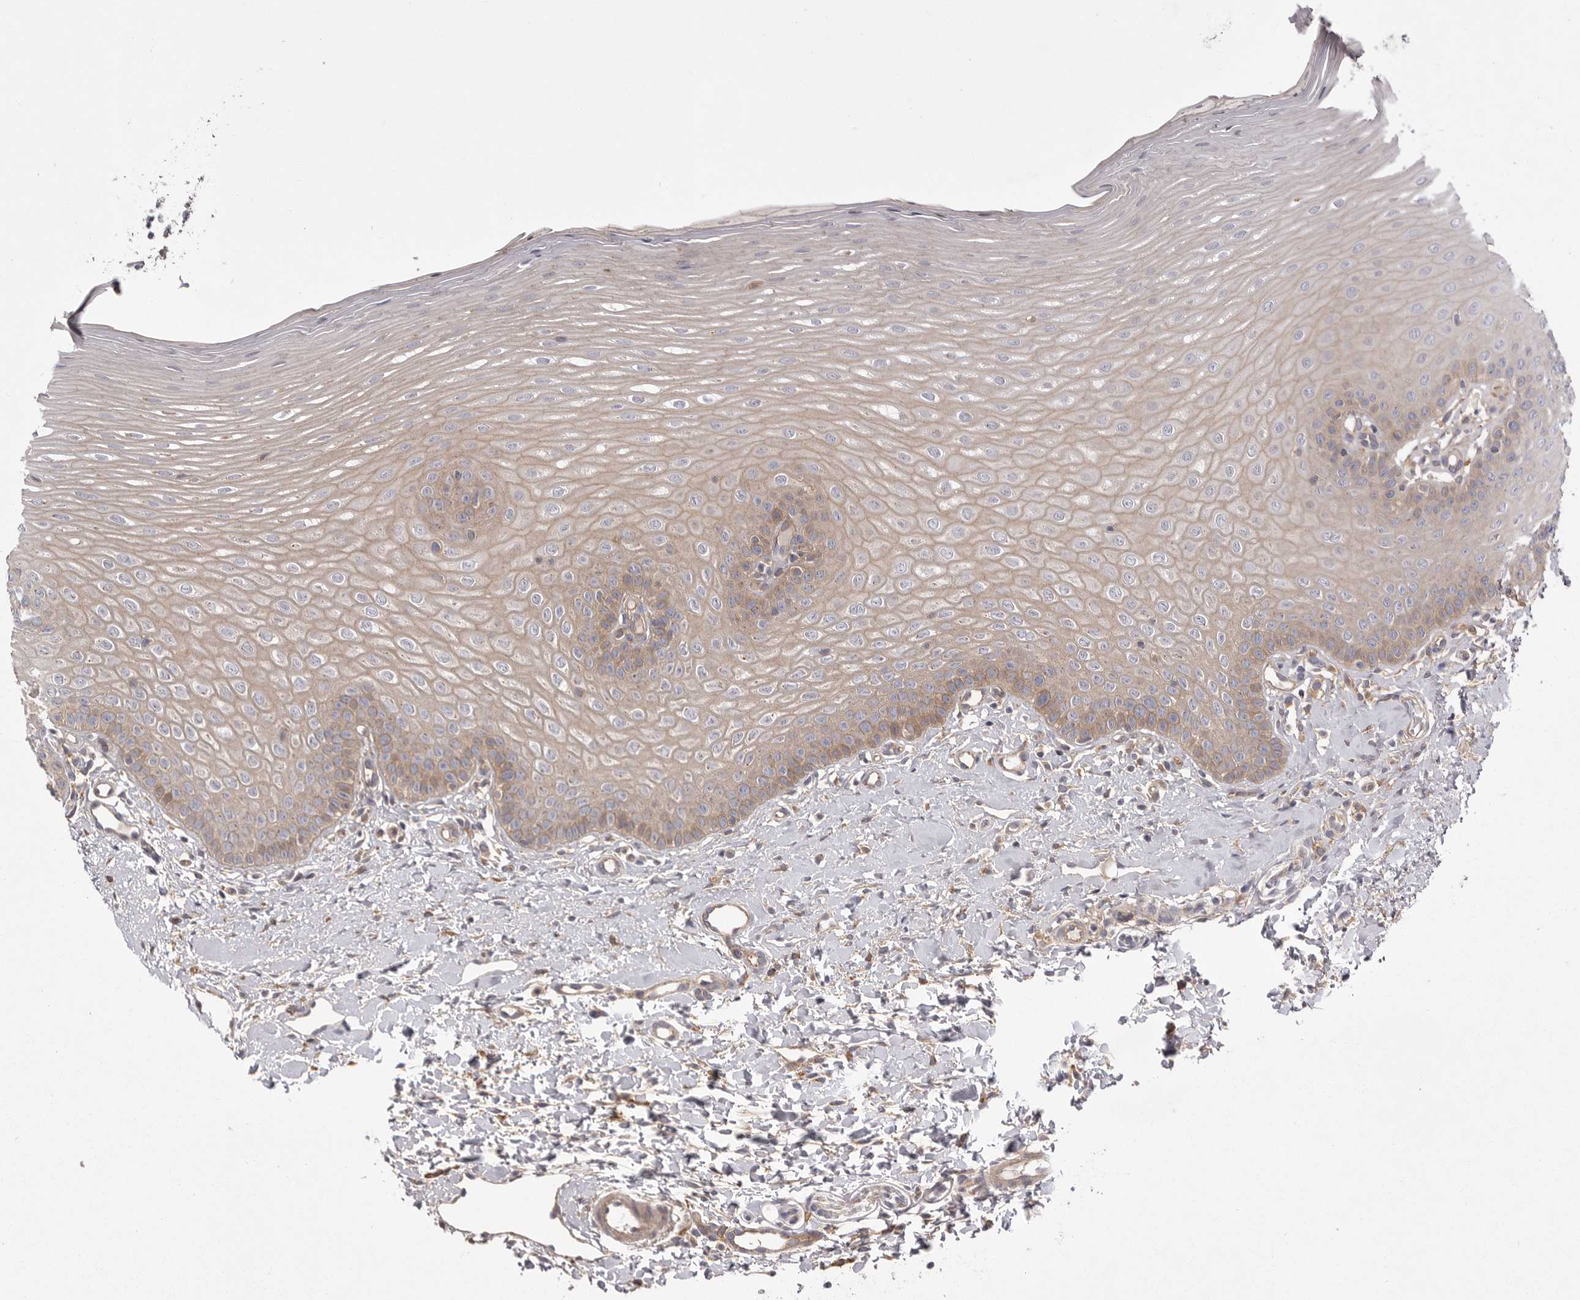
{"staining": {"intensity": "weak", "quantity": "25%-75%", "location": "cytoplasmic/membranous"}, "tissue": "oral mucosa", "cell_type": "Squamous epithelial cells", "image_type": "normal", "snomed": [{"axis": "morphology", "description": "Normal tissue, NOS"}, {"axis": "topography", "description": "Oral tissue"}], "caption": "The photomicrograph exhibits staining of normal oral mucosa, revealing weak cytoplasmic/membranous protein positivity (brown color) within squamous epithelial cells.", "gene": "OSBPL9", "patient": {"sex": "female", "age": 39}}